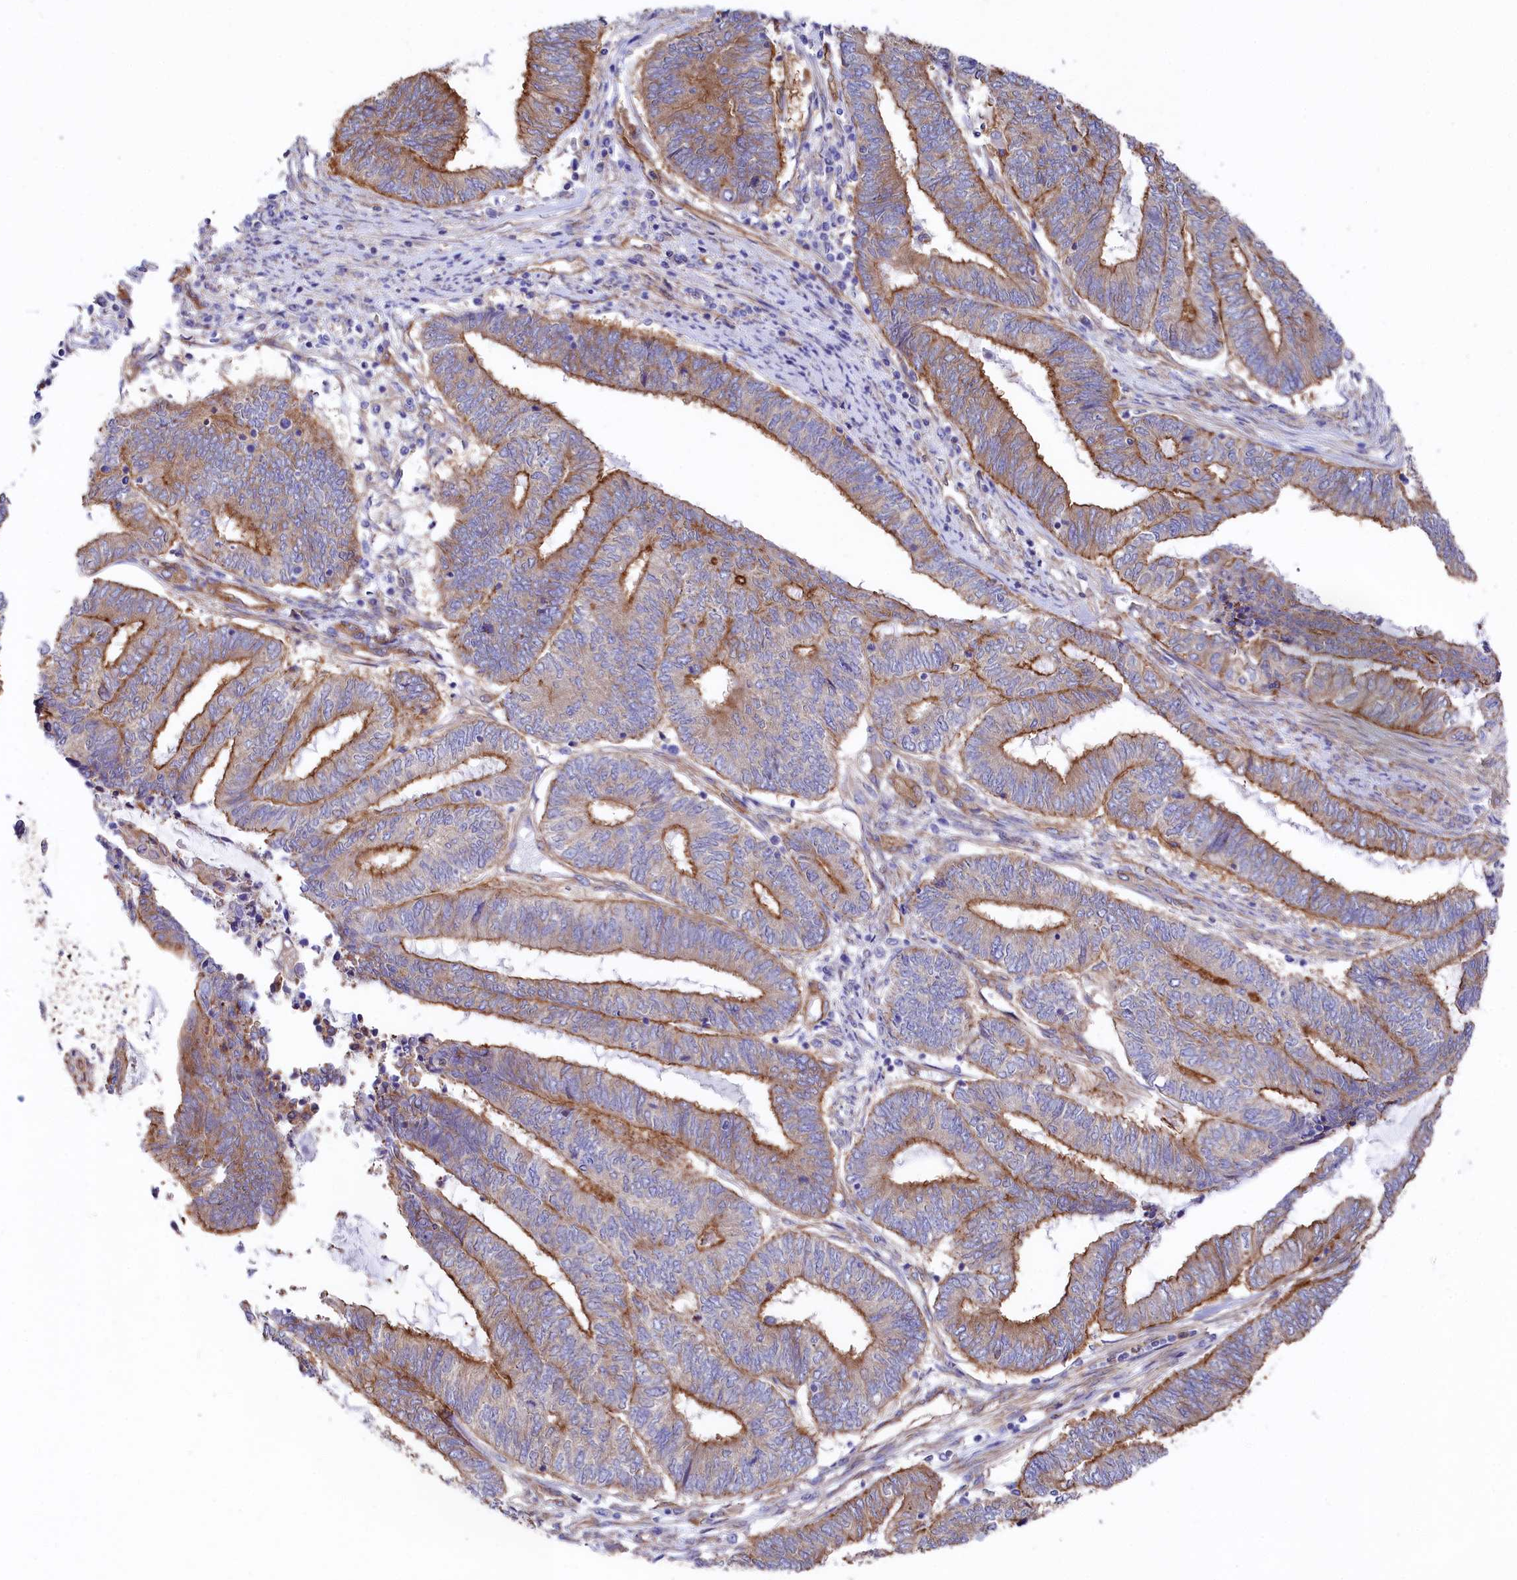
{"staining": {"intensity": "moderate", "quantity": ">75%", "location": "cytoplasmic/membranous"}, "tissue": "endometrial cancer", "cell_type": "Tumor cells", "image_type": "cancer", "snomed": [{"axis": "morphology", "description": "Adenocarcinoma, NOS"}, {"axis": "topography", "description": "Uterus"}, {"axis": "topography", "description": "Endometrium"}], "caption": "Immunohistochemistry (IHC) of endometrial adenocarcinoma exhibits medium levels of moderate cytoplasmic/membranous staining in about >75% of tumor cells.", "gene": "TNKS1BP1", "patient": {"sex": "female", "age": 70}}